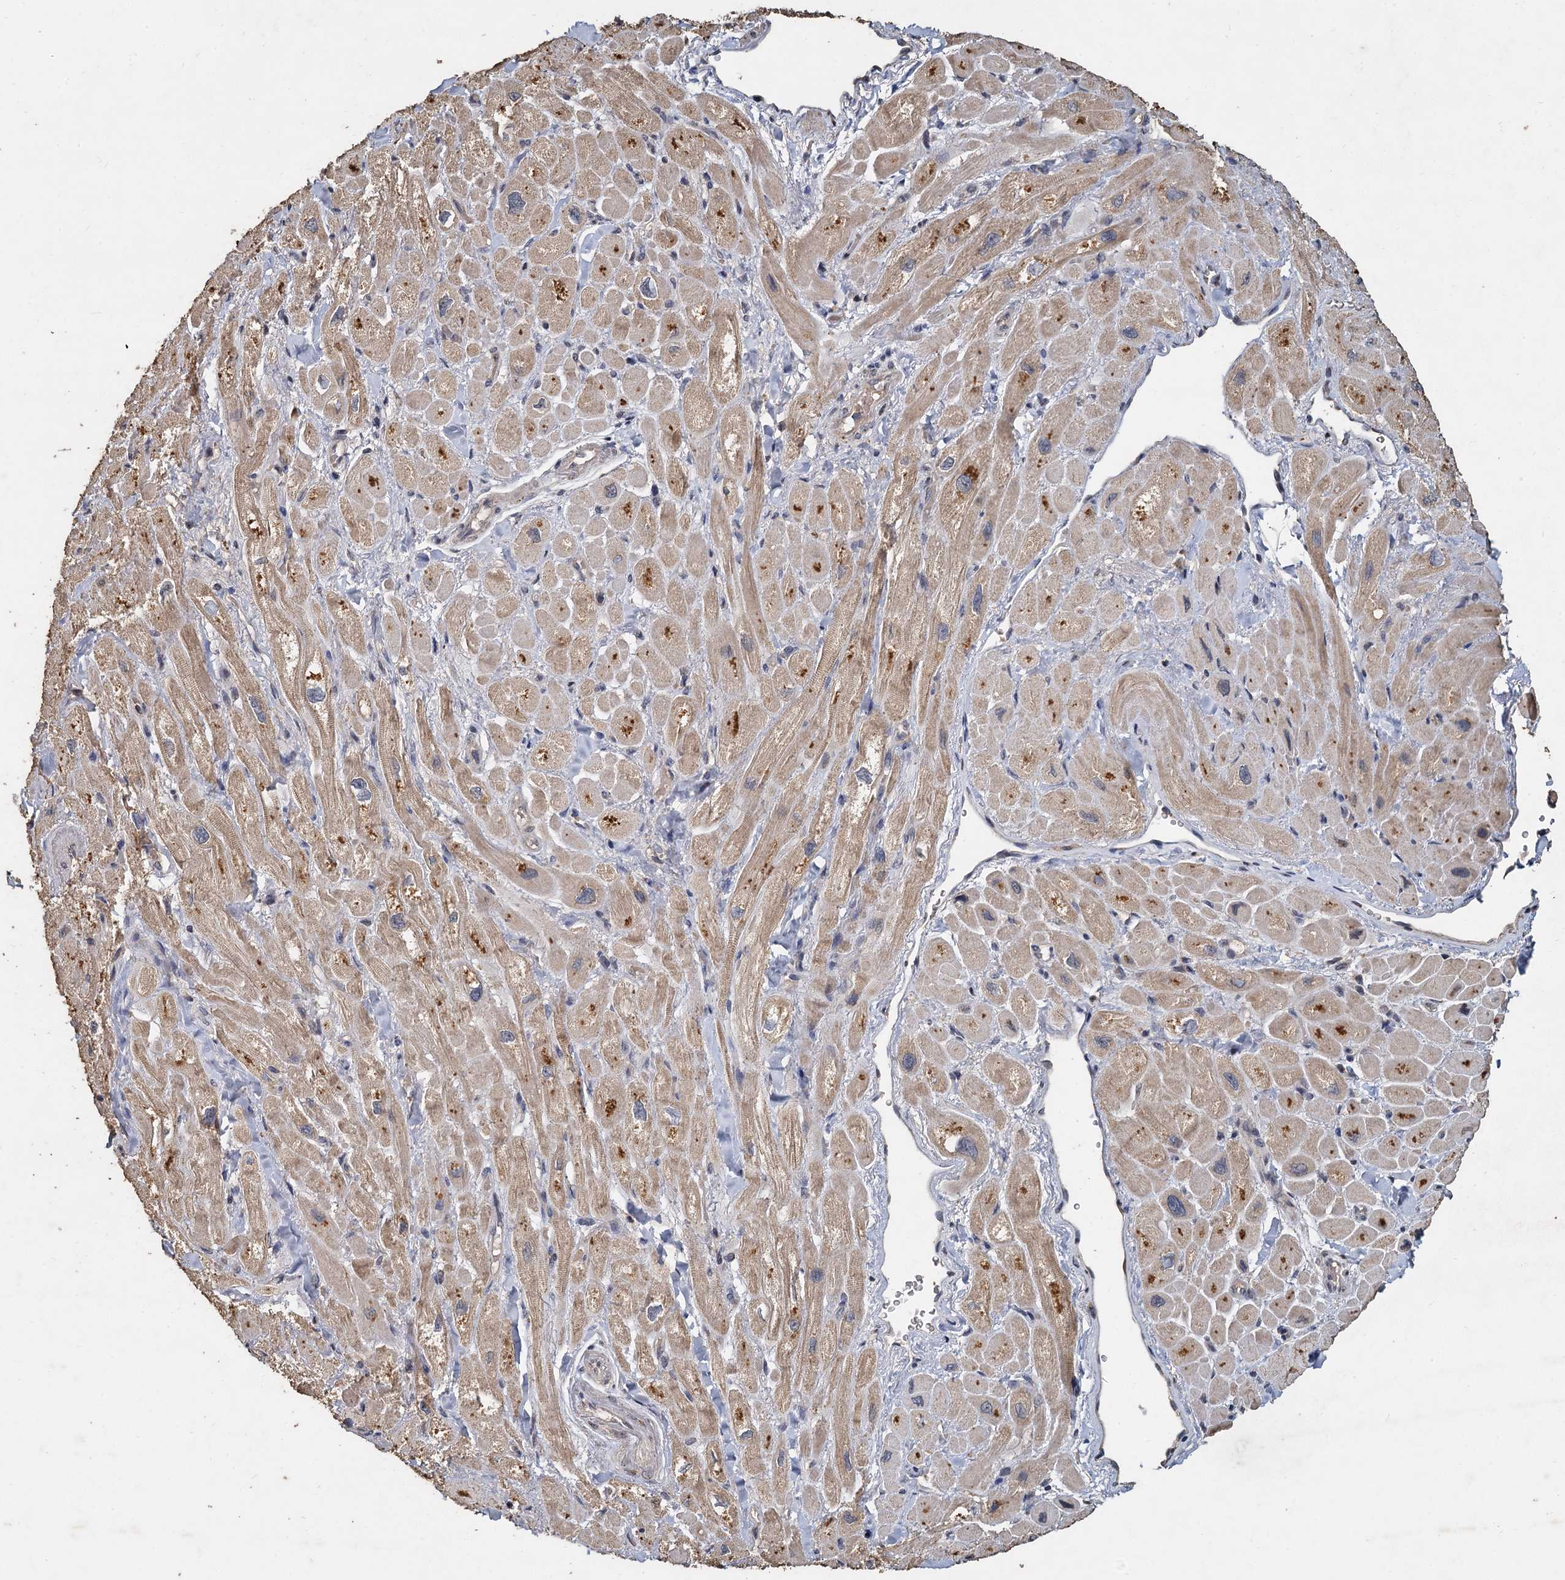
{"staining": {"intensity": "moderate", "quantity": ">75%", "location": "cytoplasmic/membranous"}, "tissue": "heart muscle", "cell_type": "Cardiomyocytes", "image_type": "normal", "snomed": [{"axis": "morphology", "description": "Normal tissue, NOS"}, {"axis": "topography", "description": "Heart"}], "caption": "IHC (DAB (3,3'-diaminobenzidine)) staining of benign human heart muscle displays moderate cytoplasmic/membranous protein expression in about >75% of cardiomyocytes.", "gene": "CCDC61", "patient": {"sex": "male", "age": 65}}